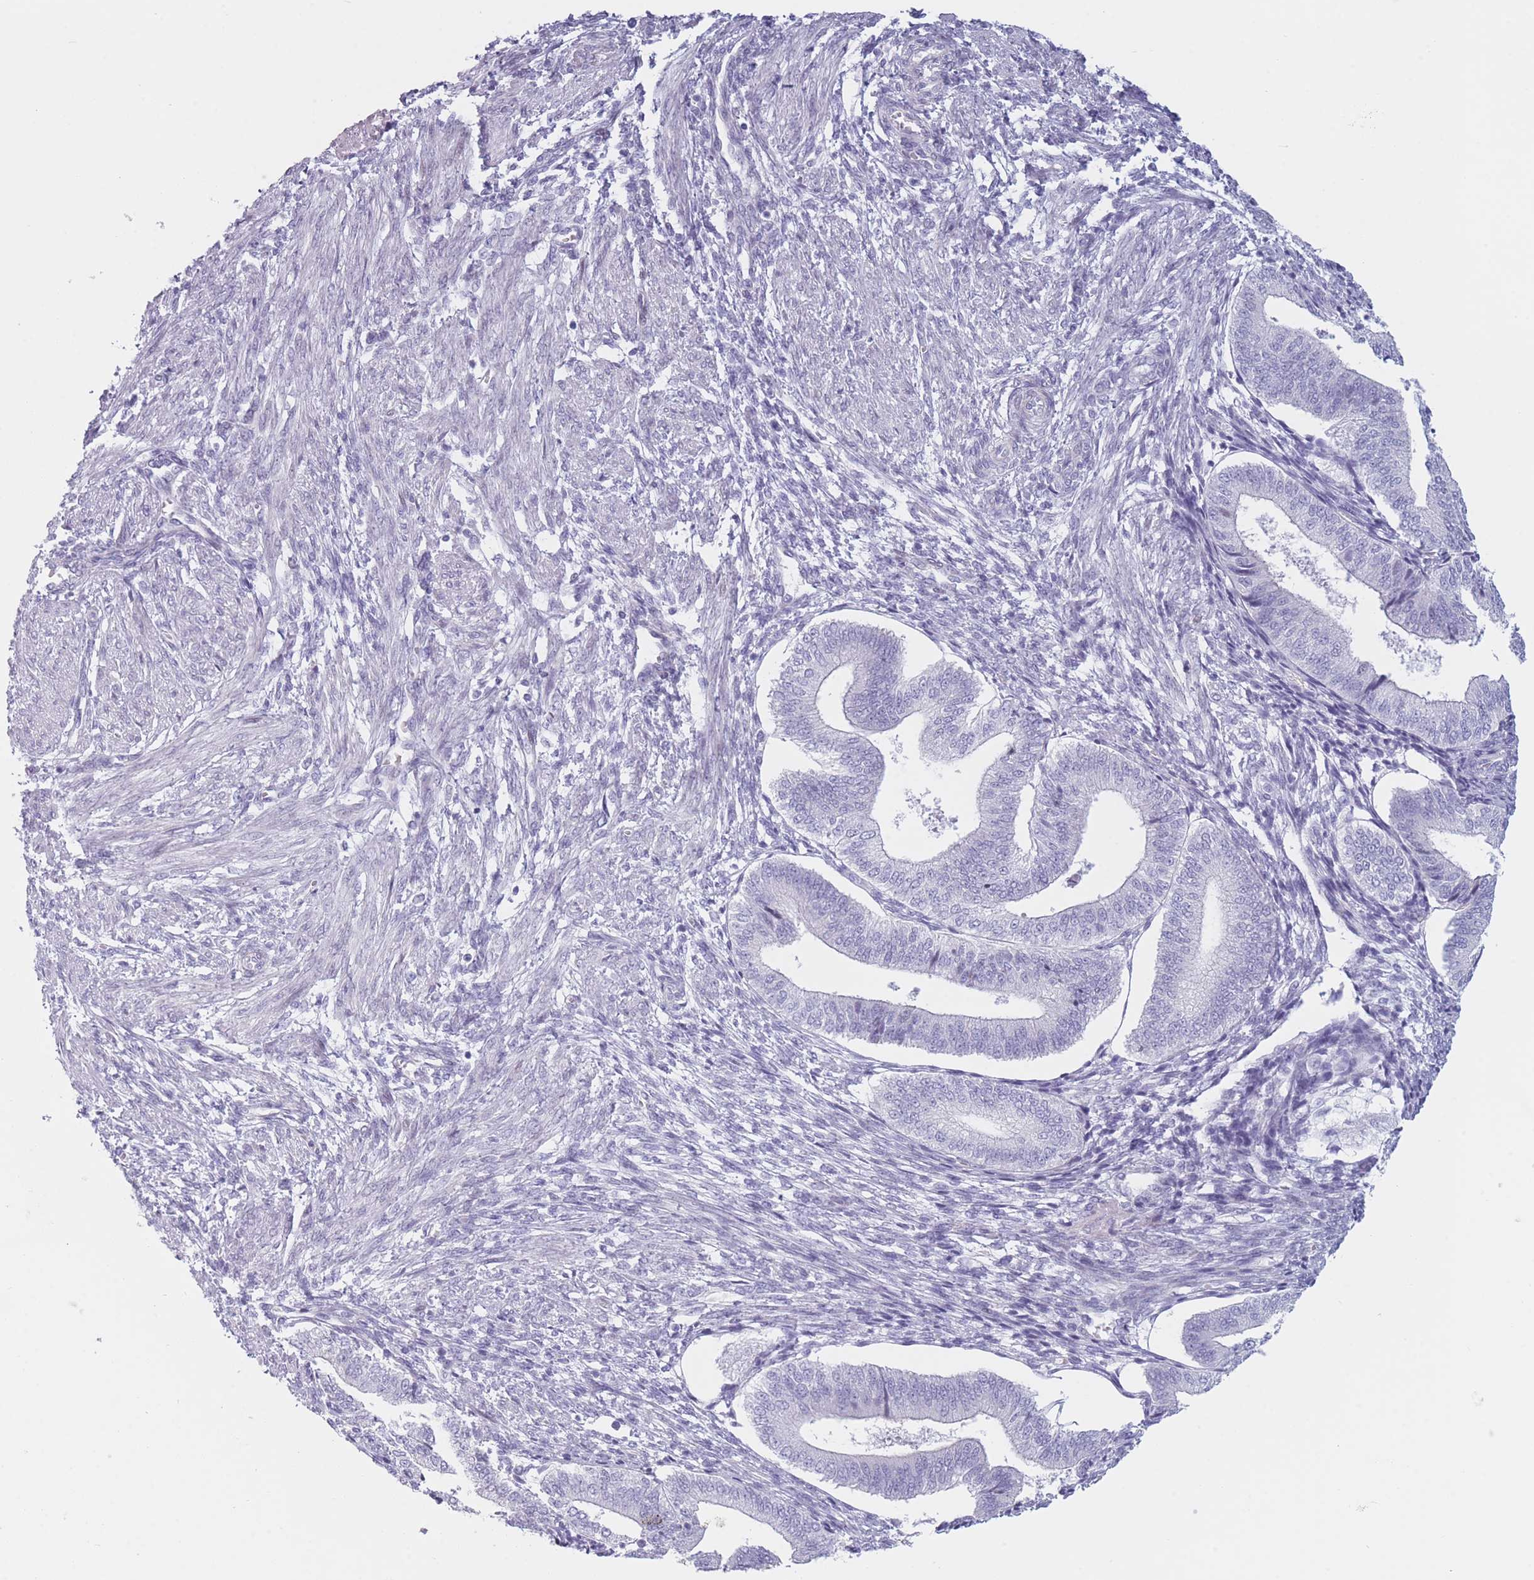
{"staining": {"intensity": "negative", "quantity": "none", "location": "none"}, "tissue": "endometrium", "cell_type": "Cells in endometrial stroma", "image_type": "normal", "snomed": [{"axis": "morphology", "description": "Normal tissue, NOS"}, {"axis": "topography", "description": "Endometrium"}], "caption": "Immunohistochemical staining of normal endometrium exhibits no significant staining in cells in endometrial stroma. (DAB immunohistochemistry (IHC) with hematoxylin counter stain).", "gene": "PLEKHG2", "patient": {"sex": "female", "age": 34}}